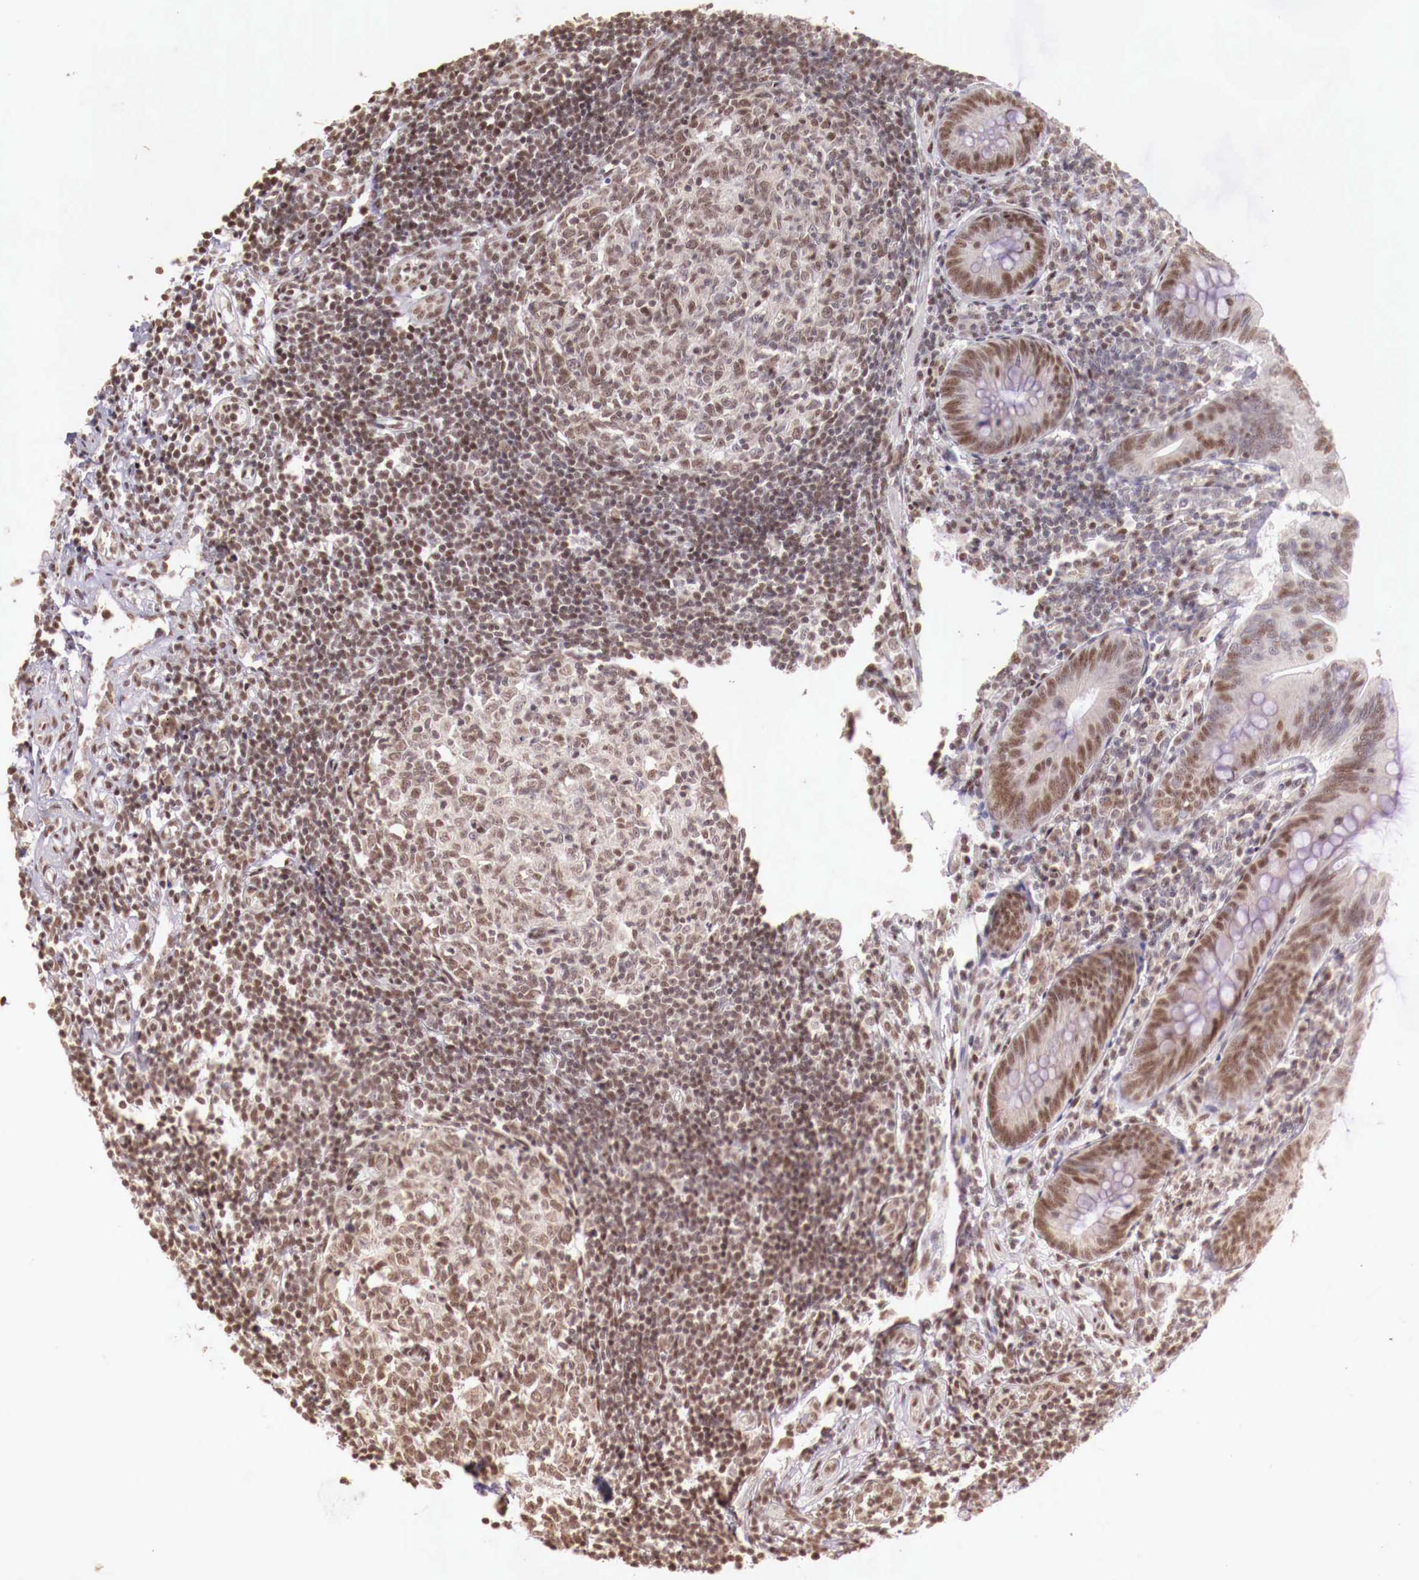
{"staining": {"intensity": "moderate", "quantity": ">75%", "location": "nuclear"}, "tissue": "appendix", "cell_type": "Glandular cells", "image_type": "normal", "snomed": [{"axis": "morphology", "description": "Normal tissue, NOS"}, {"axis": "topography", "description": "Appendix"}], "caption": "Brown immunohistochemical staining in benign human appendix shows moderate nuclear staining in approximately >75% of glandular cells. Nuclei are stained in blue.", "gene": "SP1", "patient": {"sex": "female", "age": 34}}